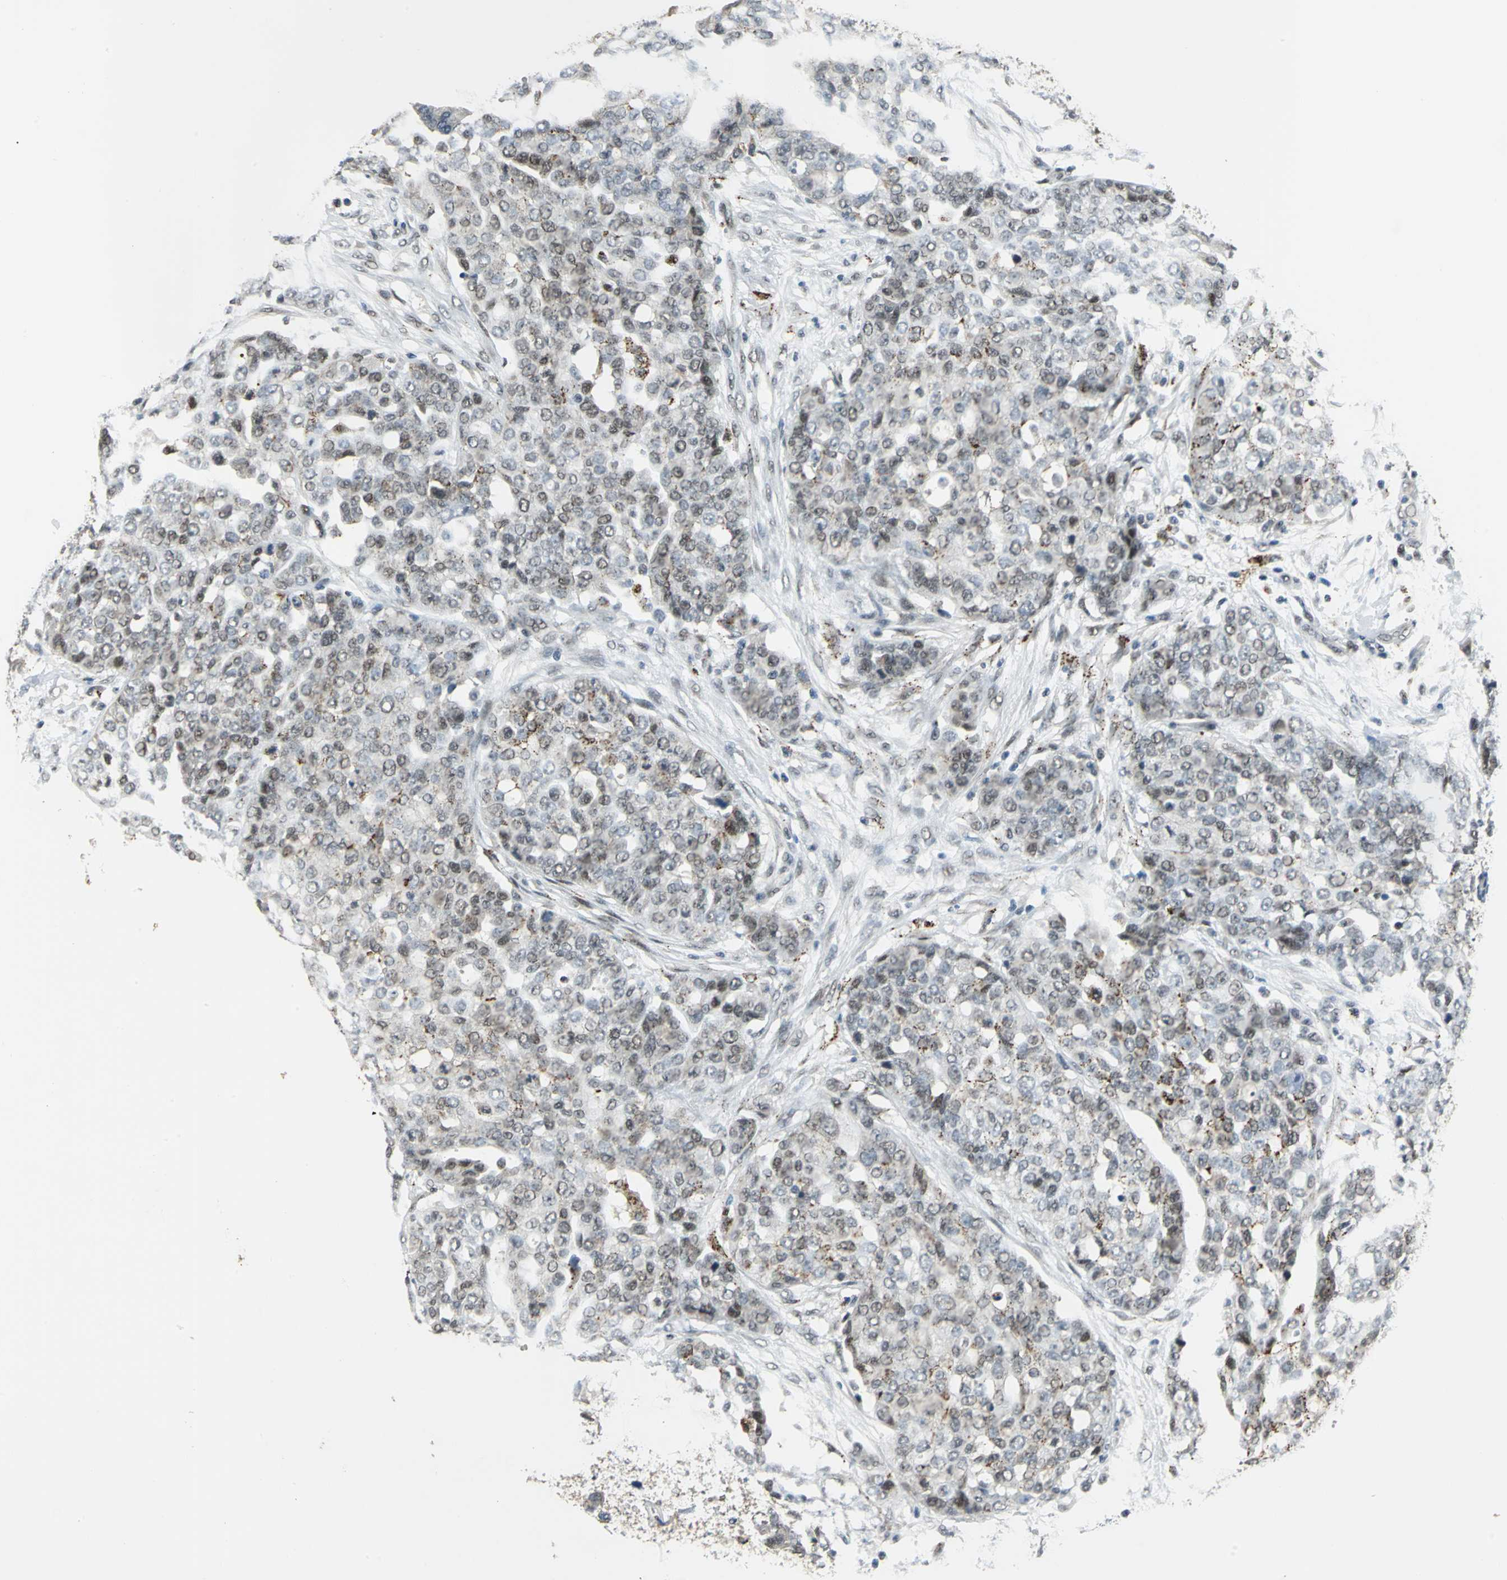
{"staining": {"intensity": "moderate", "quantity": "<25%", "location": "cytoplasmic/membranous,nuclear"}, "tissue": "ovarian cancer", "cell_type": "Tumor cells", "image_type": "cancer", "snomed": [{"axis": "morphology", "description": "Cystadenocarcinoma, serous, NOS"}, {"axis": "topography", "description": "Soft tissue"}, {"axis": "topography", "description": "Ovary"}], "caption": "IHC photomicrograph of ovarian cancer stained for a protein (brown), which demonstrates low levels of moderate cytoplasmic/membranous and nuclear expression in approximately <25% of tumor cells.", "gene": "ELF2", "patient": {"sex": "female", "age": 57}}